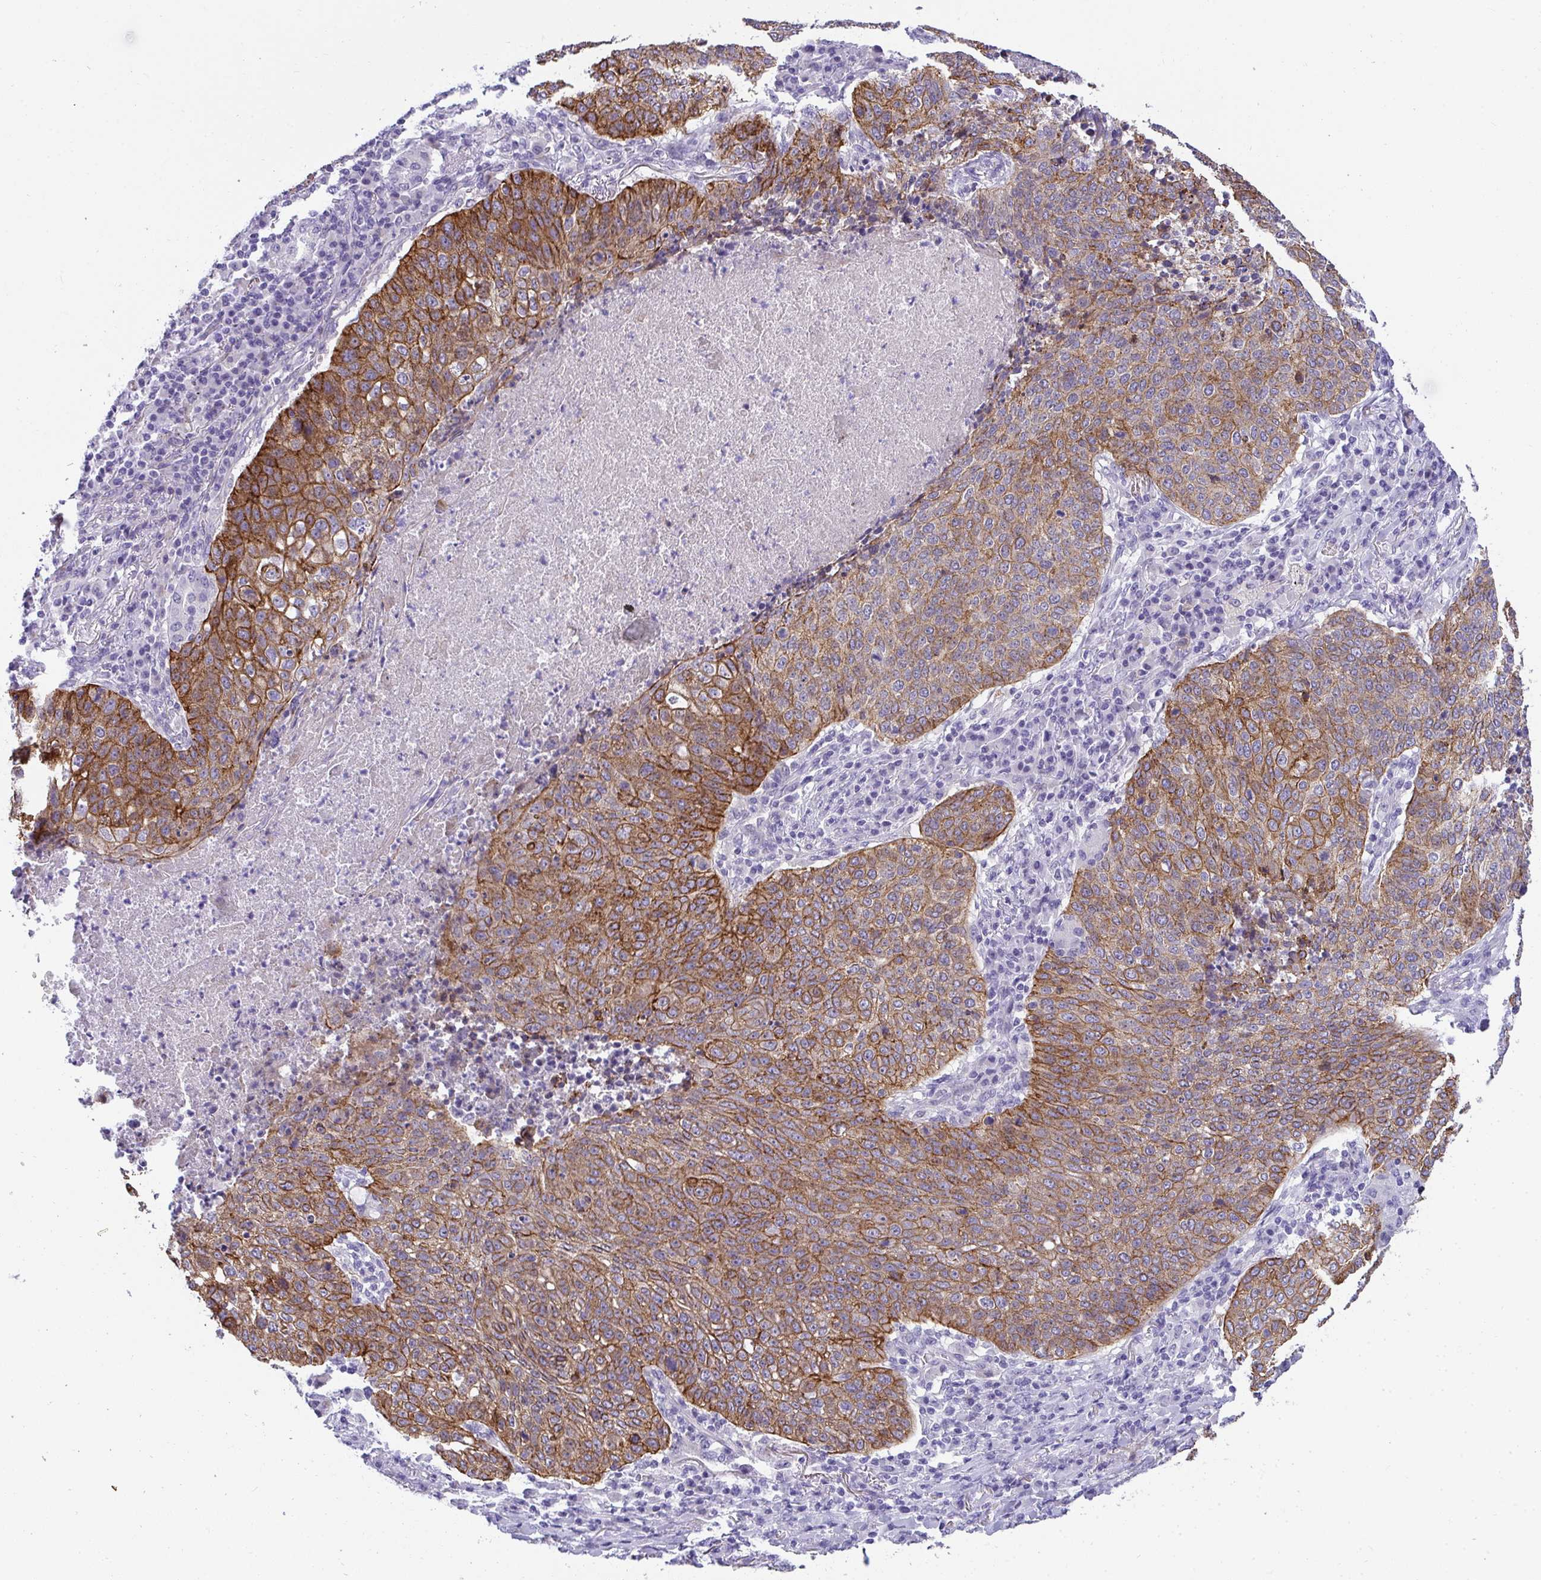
{"staining": {"intensity": "moderate", "quantity": ">75%", "location": "cytoplasmic/membranous"}, "tissue": "lung cancer", "cell_type": "Tumor cells", "image_type": "cancer", "snomed": [{"axis": "morphology", "description": "Squamous cell carcinoma, NOS"}, {"axis": "topography", "description": "Lung"}], "caption": "Brown immunohistochemical staining in human squamous cell carcinoma (lung) displays moderate cytoplasmic/membranous expression in approximately >75% of tumor cells. Using DAB (brown) and hematoxylin (blue) stains, captured at high magnification using brightfield microscopy.", "gene": "AK5", "patient": {"sex": "male", "age": 63}}